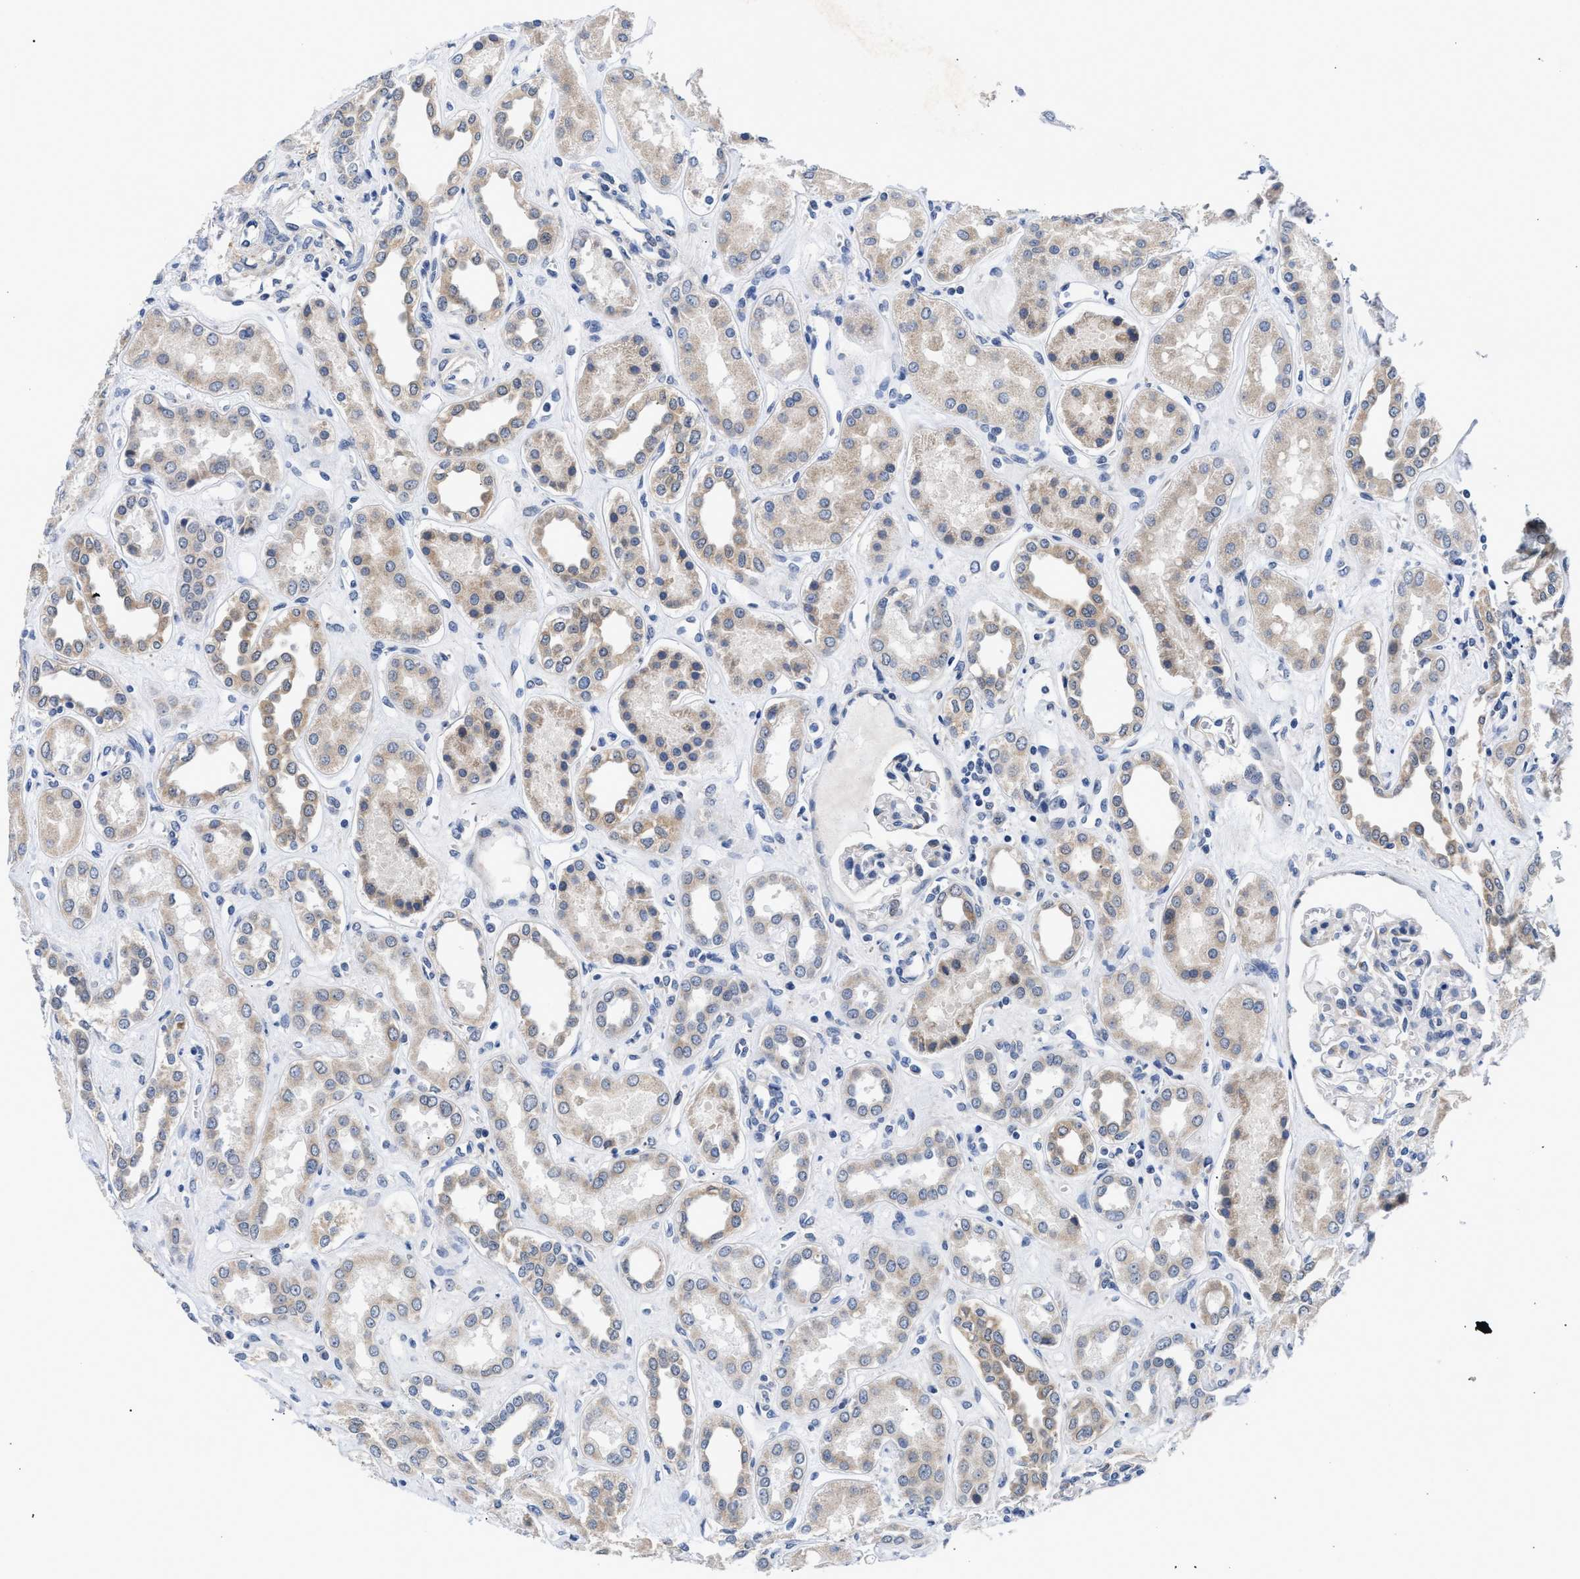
{"staining": {"intensity": "negative", "quantity": "none", "location": "none"}, "tissue": "kidney", "cell_type": "Cells in glomeruli", "image_type": "normal", "snomed": [{"axis": "morphology", "description": "Normal tissue, NOS"}, {"axis": "topography", "description": "Kidney"}], "caption": "Immunohistochemistry (IHC) histopathology image of unremarkable kidney: human kidney stained with DAB (3,3'-diaminobenzidine) exhibits no significant protein staining in cells in glomeruli.", "gene": "RINT1", "patient": {"sex": "male", "age": 59}}